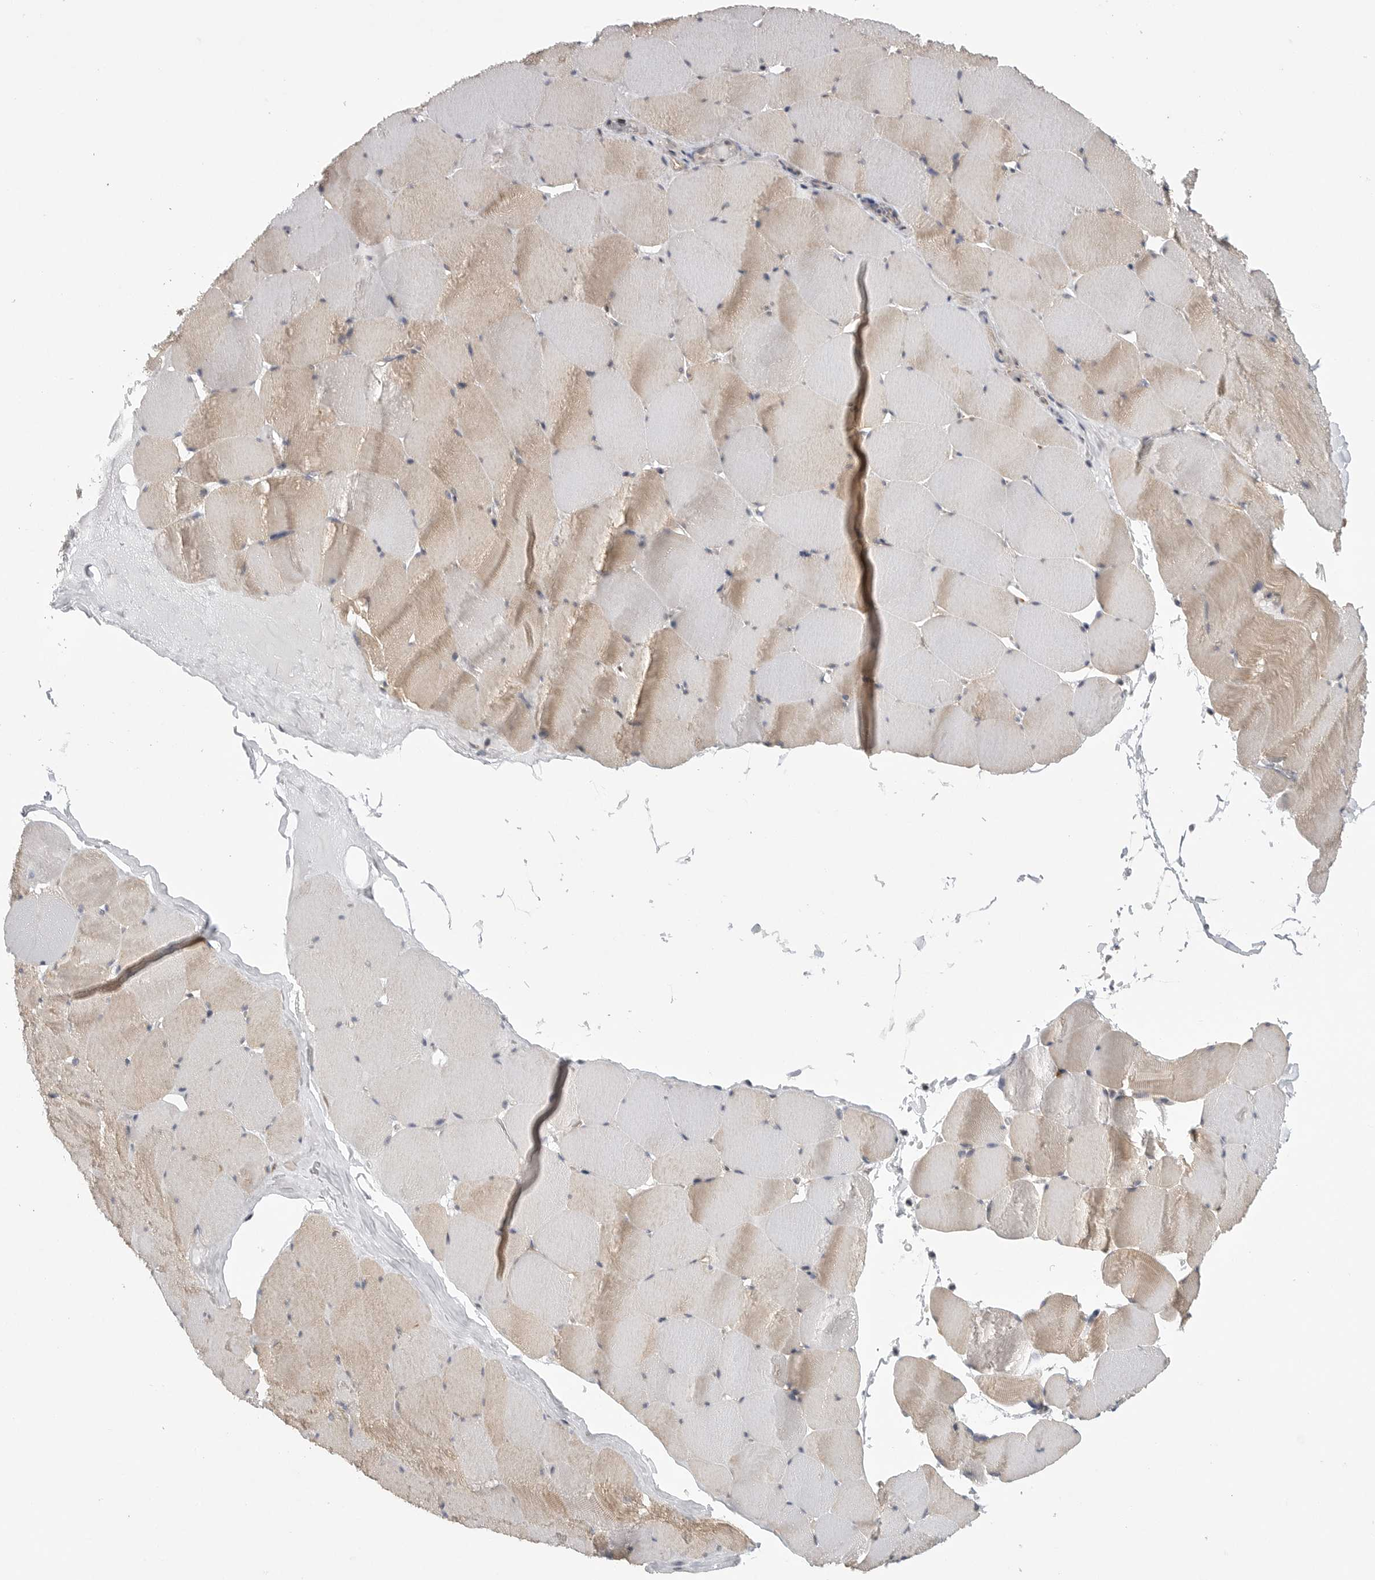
{"staining": {"intensity": "weak", "quantity": "<25%", "location": "cytoplasmic/membranous"}, "tissue": "skeletal muscle", "cell_type": "Myocytes", "image_type": "normal", "snomed": [{"axis": "morphology", "description": "Normal tissue, NOS"}, {"axis": "topography", "description": "Skeletal muscle"}], "caption": "Normal skeletal muscle was stained to show a protein in brown. There is no significant staining in myocytes.", "gene": "FBXO43", "patient": {"sex": "male", "age": 62}}